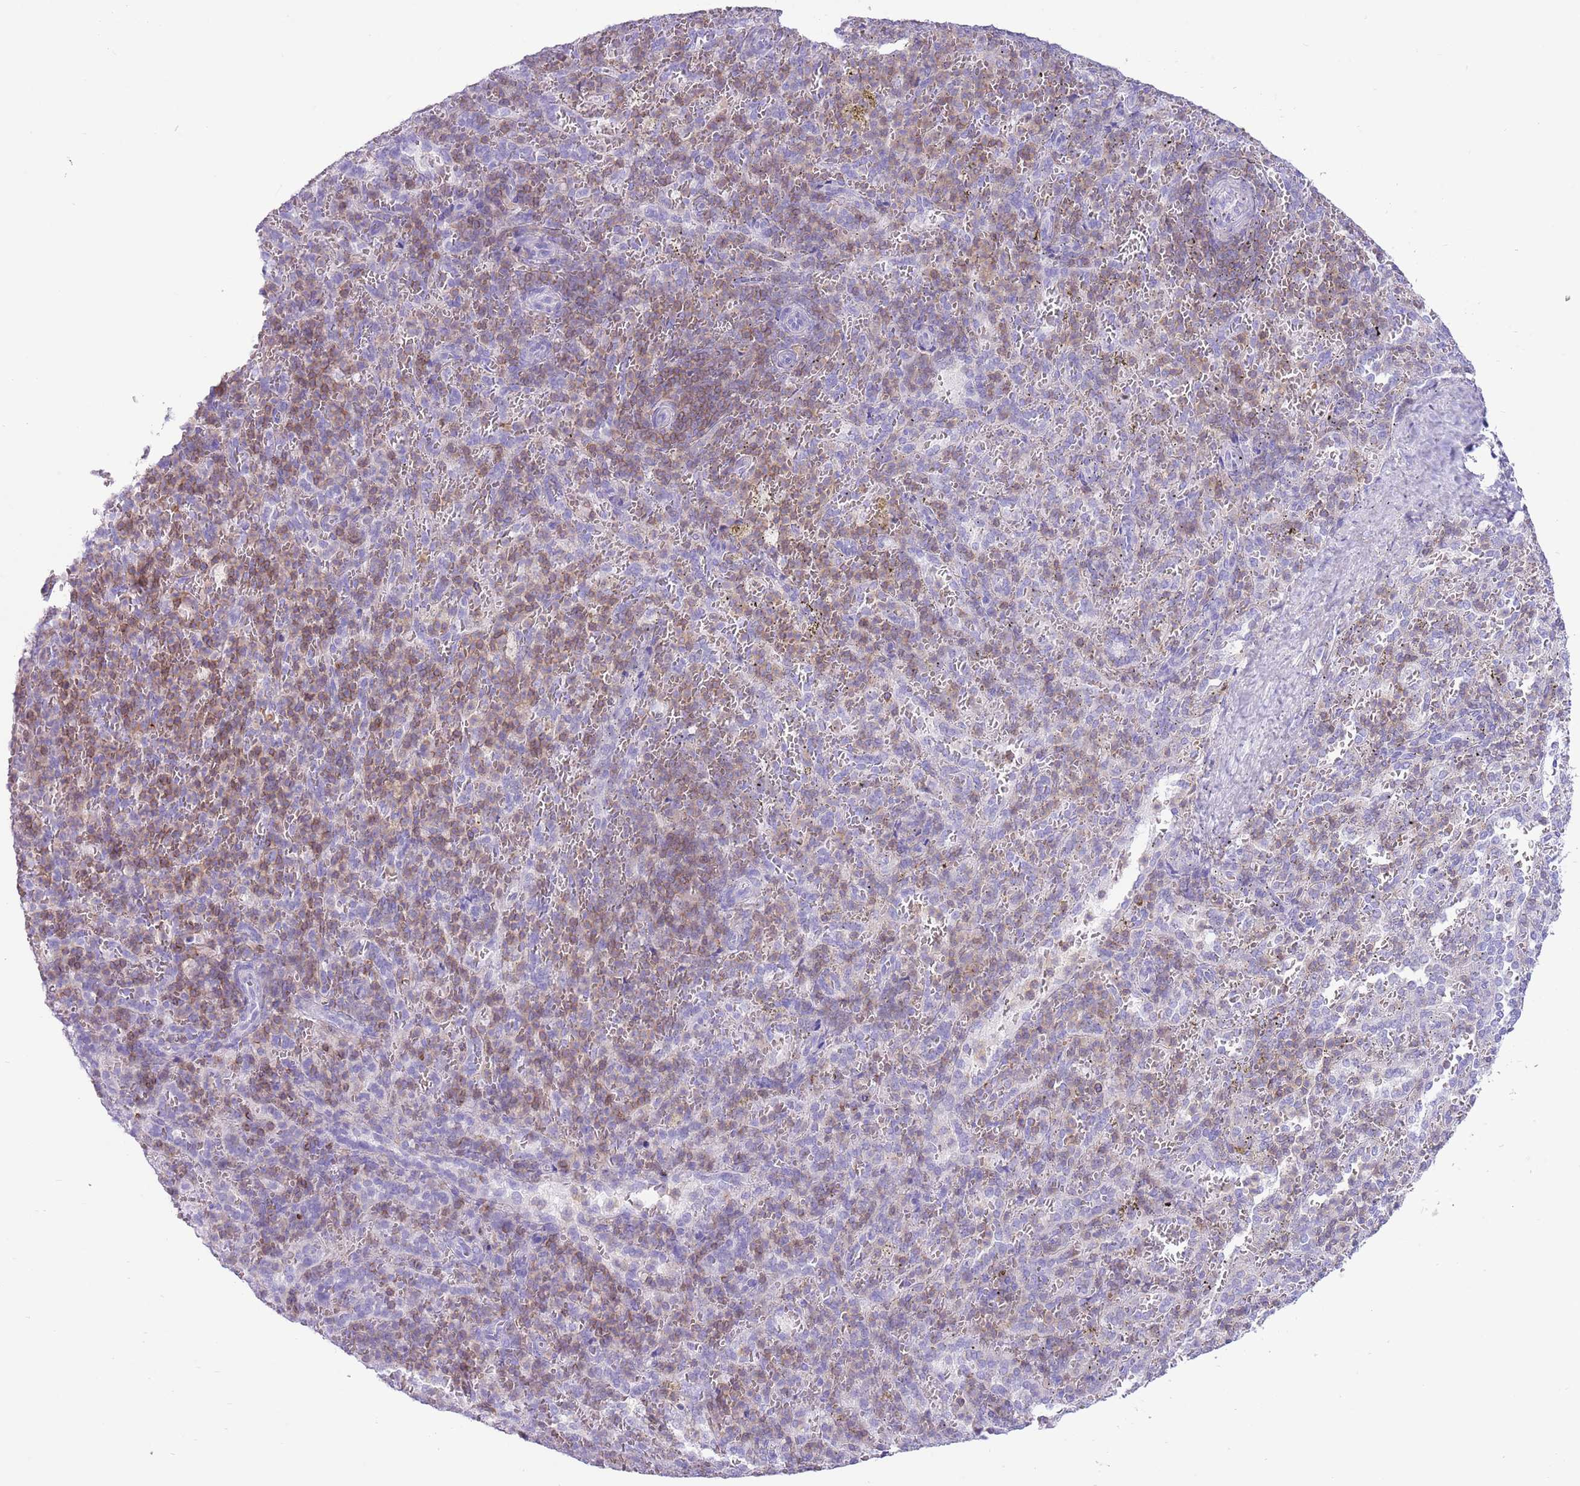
{"staining": {"intensity": "moderate", "quantity": "<25%", "location": "cytoplasmic/membranous"}, "tissue": "spleen", "cell_type": "Cells in red pulp", "image_type": "normal", "snomed": [{"axis": "morphology", "description": "Normal tissue, NOS"}, {"axis": "topography", "description": "Spleen"}], "caption": "Spleen stained with DAB (3,3'-diaminobenzidine) immunohistochemistry demonstrates low levels of moderate cytoplasmic/membranous staining in about <25% of cells in red pulp.", "gene": "OR4Q3", "patient": {"sex": "female", "age": 21}}